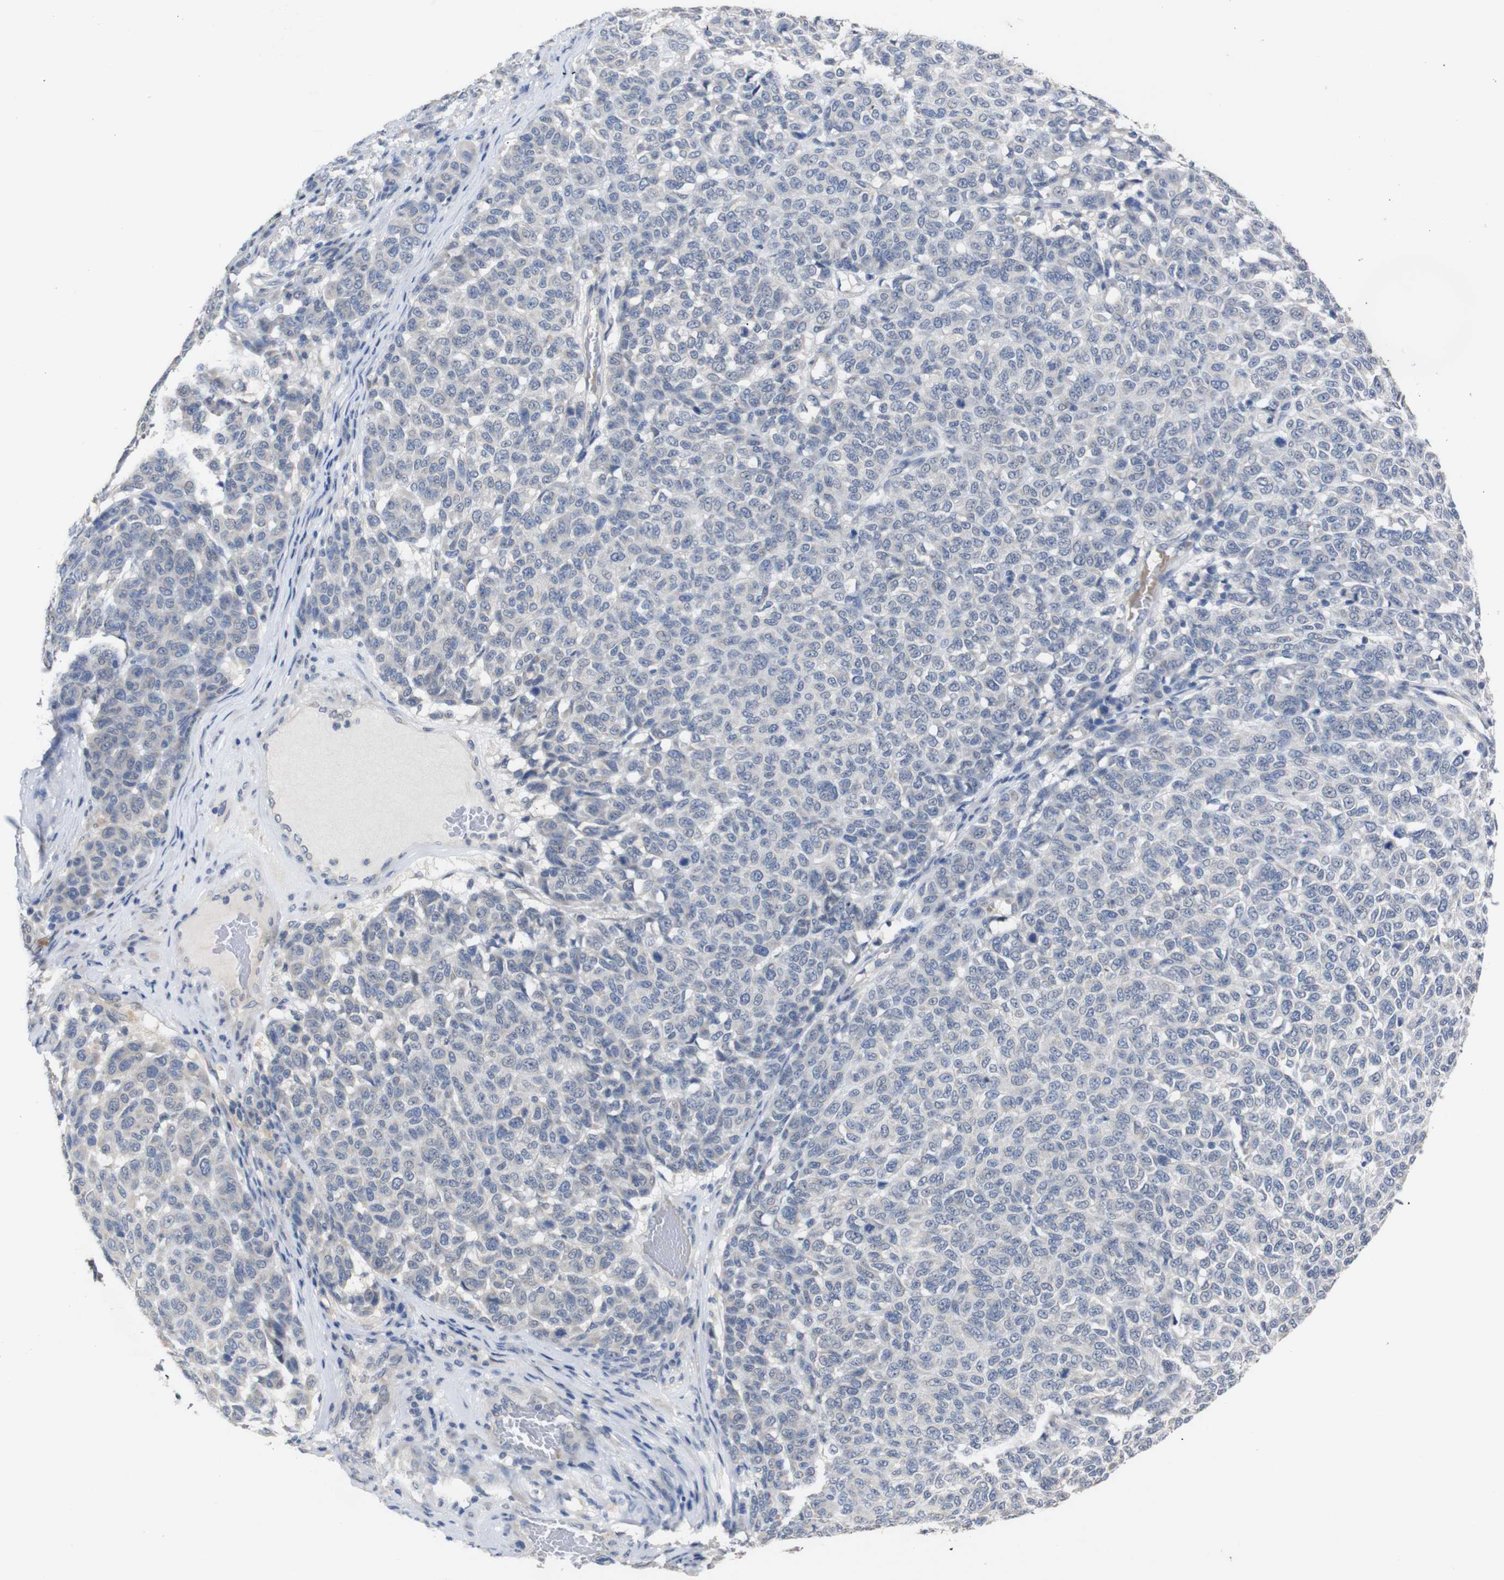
{"staining": {"intensity": "negative", "quantity": "none", "location": "none"}, "tissue": "melanoma", "cell_type": "Tumor cells", "image_type": "cancer", "snomed": [{"axis": "morphology", "description": "Malignant melanoma, NOS"}, {"axis": "topography", "description": "Skin"}], "caption": "The histopathology image exhibits no staining of tumor cells in melanoma.", "gene": "HNF1A", "patient": {"sex": "male", "age": 59}}